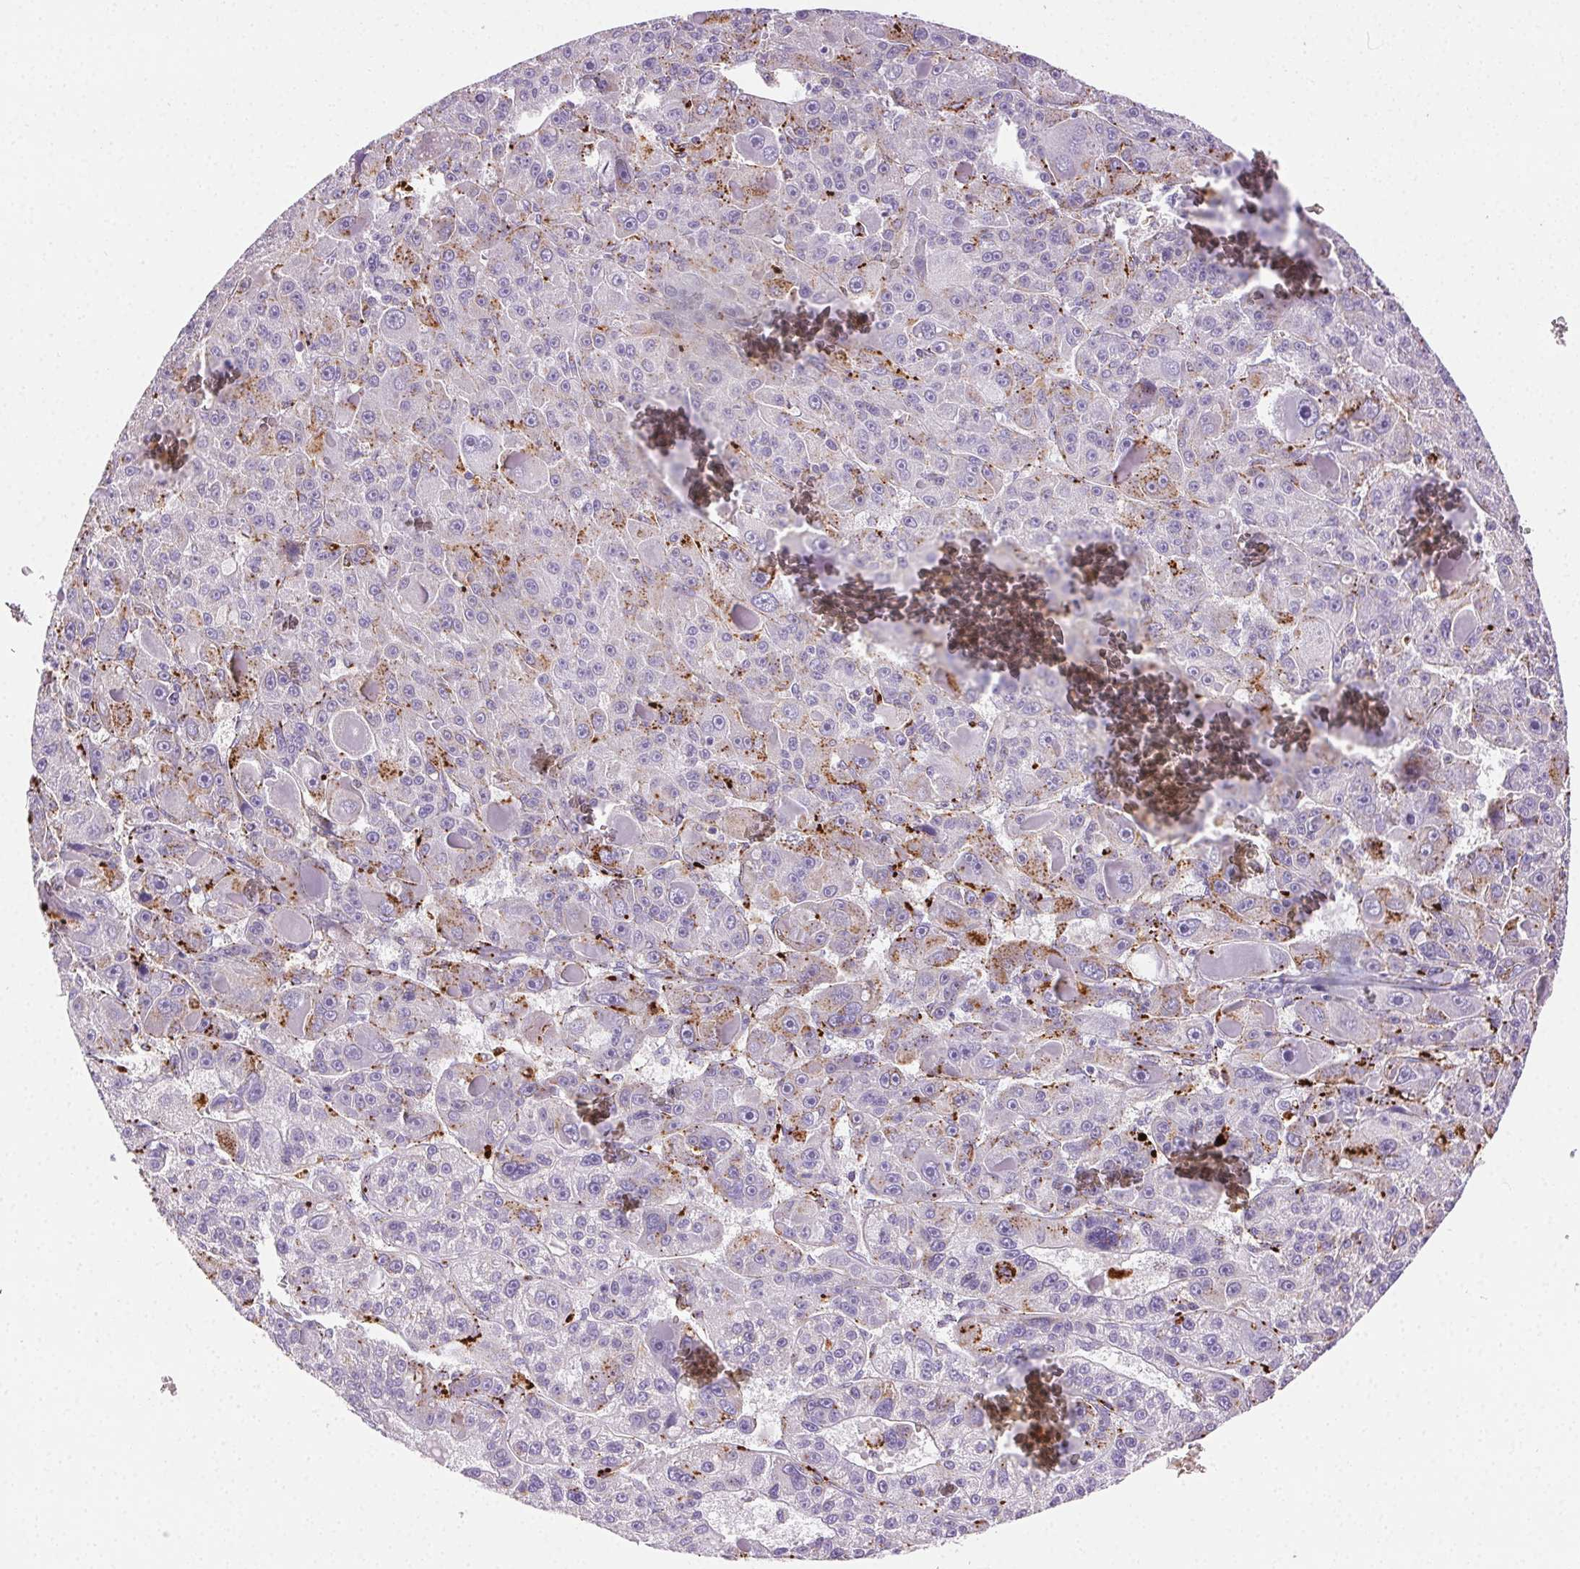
{"staining": {"intensity": "moderate", "quantity": "<25%", "location": "cytoplasmic/membranous"}, "tissue": "liver cancer", "cell_type": "Tumor cells", "image_type": "cancer", "snomed": [{"axis": "morphology", "description": "Carcinoma, Hepatocellular, NOS"}, {"axis": "topography", "description": "Liver"}], "caption": "Immunohistochemical staining of liver cancer reveals low levels of moderate cytoplasmic/membranous protein staining in about <25% of tumor cells.", "gene": "SCPEP1", "patient": {"sex": "male", "age": 76}}